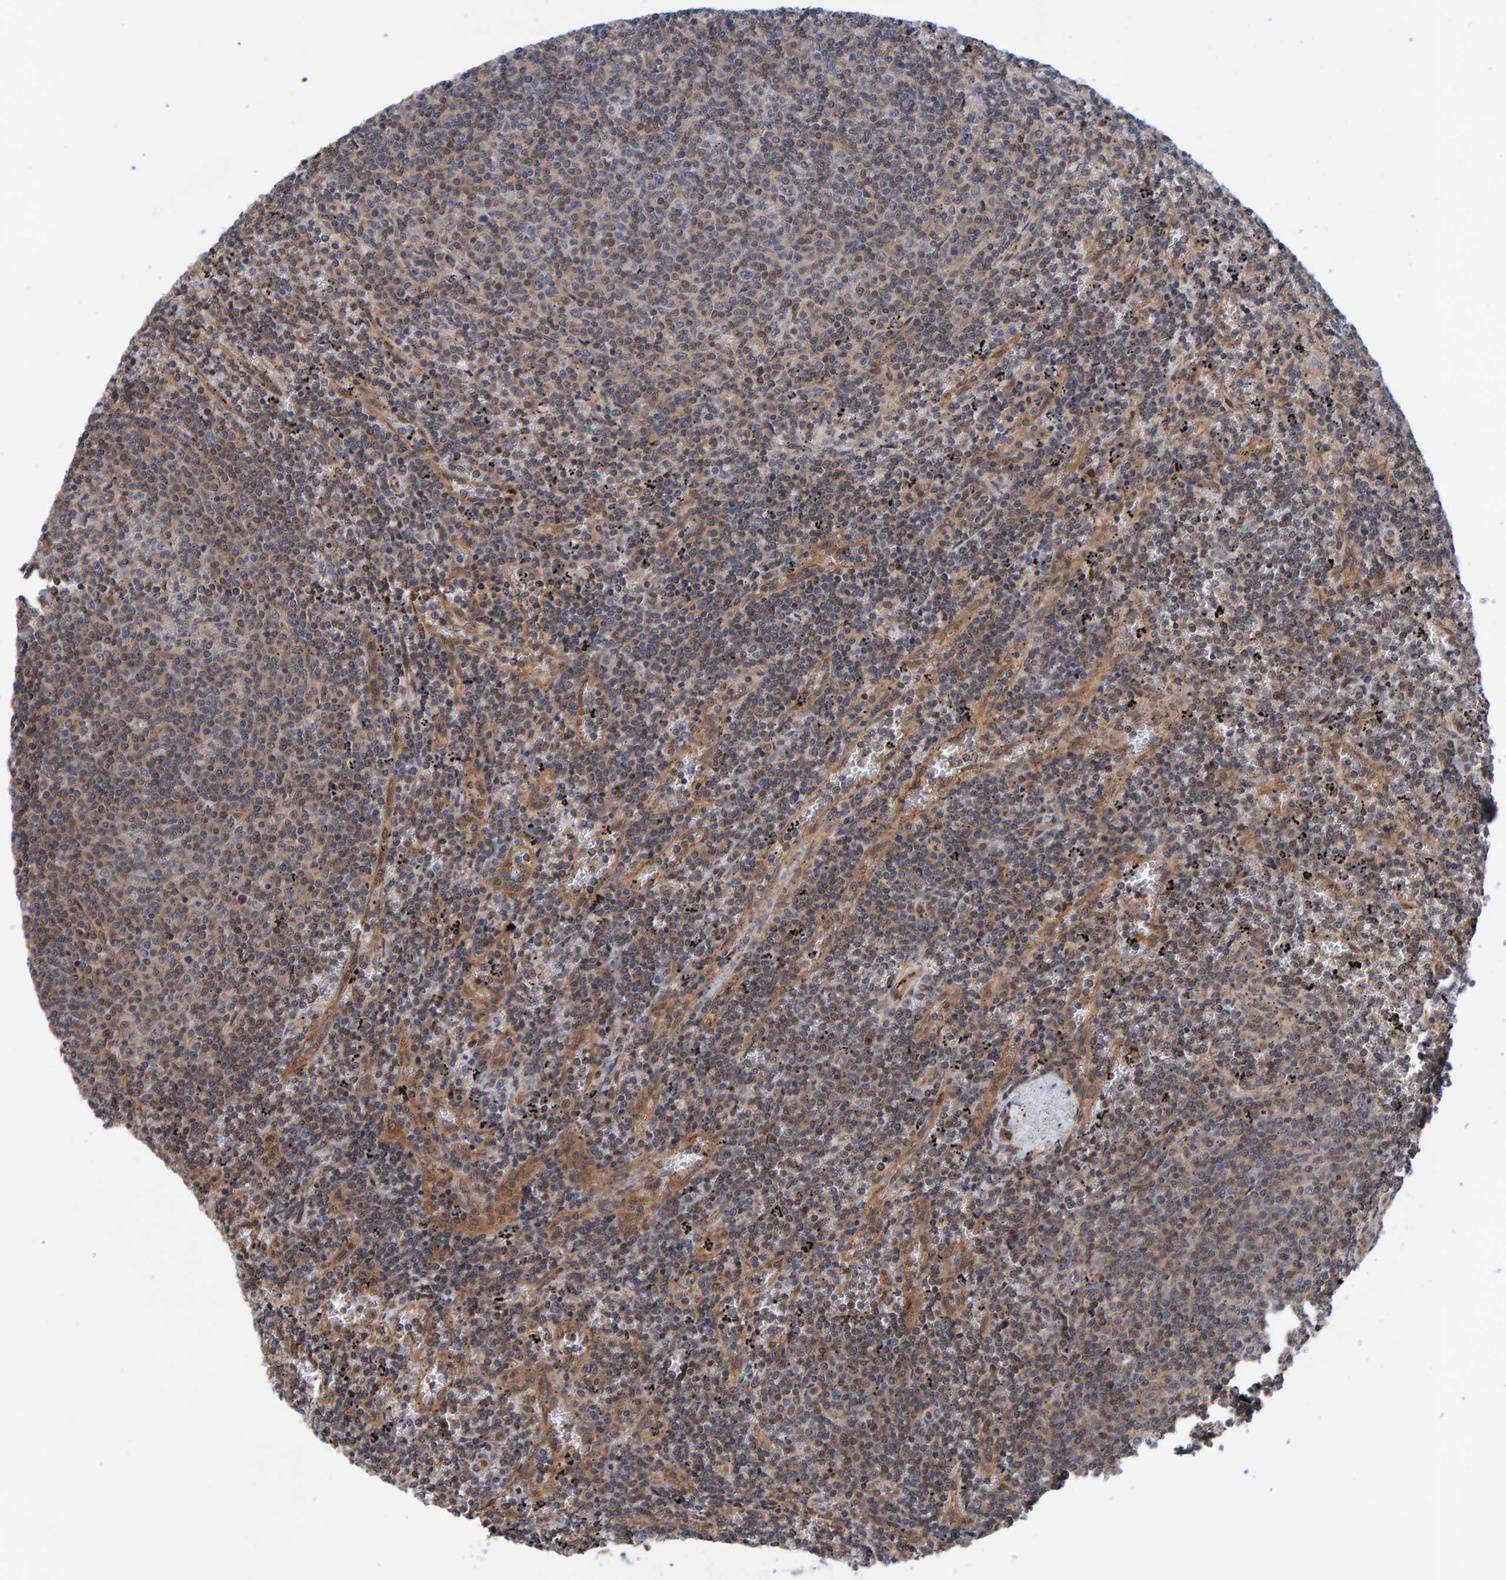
{"staining": {"intensity": "weak", "quantity": ">75%", "location": "cytoplasmic/membranous"}, "tissue": "lymphoma", "cell_type": "Tumor cells", "image_type": "cancer", "snomed": [{"axis": "morphology", "description": "Malignant lymphoma, non-Hodgkin's type, Low grade"}, {"axis": "topography", "description": "Spleen"}], "caption": "Protein staining of low-grade malignant lymphoma, non-Hodgkin's type tissue reveals weak cytoplasmic/membranous positivity in approximately >75% of tumor cells. The staining is performed using DAB brown chromogen to label protein expression. The nuclei are counter-stained blue using hematoxylin.", "gene": "SCRN2", "patient": {"sex": "female", "age": 50}}